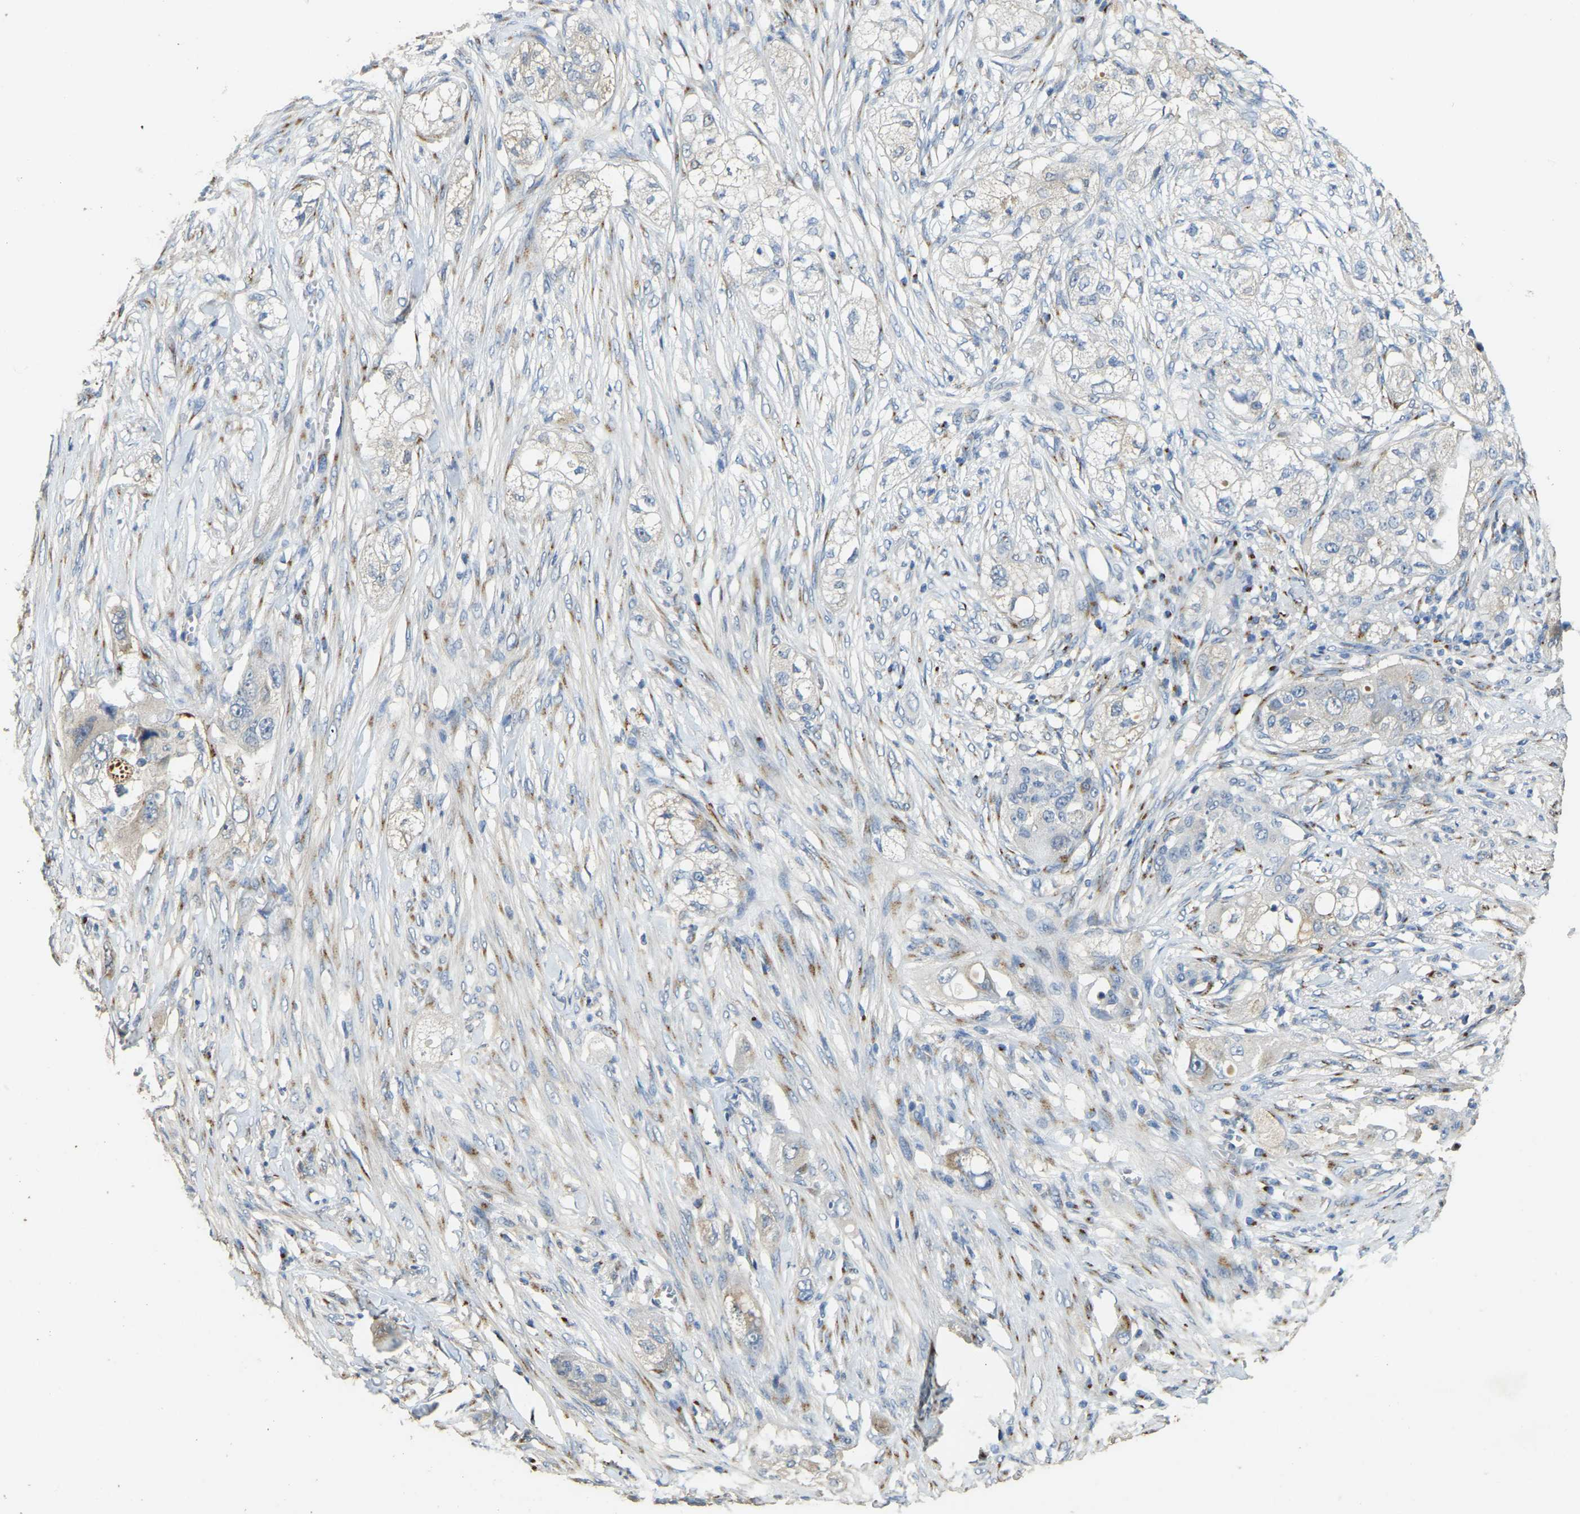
{"staining": {"intensity": "negative", "quantity": "none", "location": "none"}, "tissue": "pancreatic cancer", "cell_type": "Tumor cells", "image_type": "cancer", "snomed": [{"axis": "morphology", "description": "Adenocarcinoma, NOS"}, {"axis": "topography", "description": "Pancreas"}], "caption": "DAB immunohistochemical staining of pancreatic cancer shows no significant staining in tumor cells.", "gene": "FAM174A", "patient": {"sex": "female", "age": 78}}